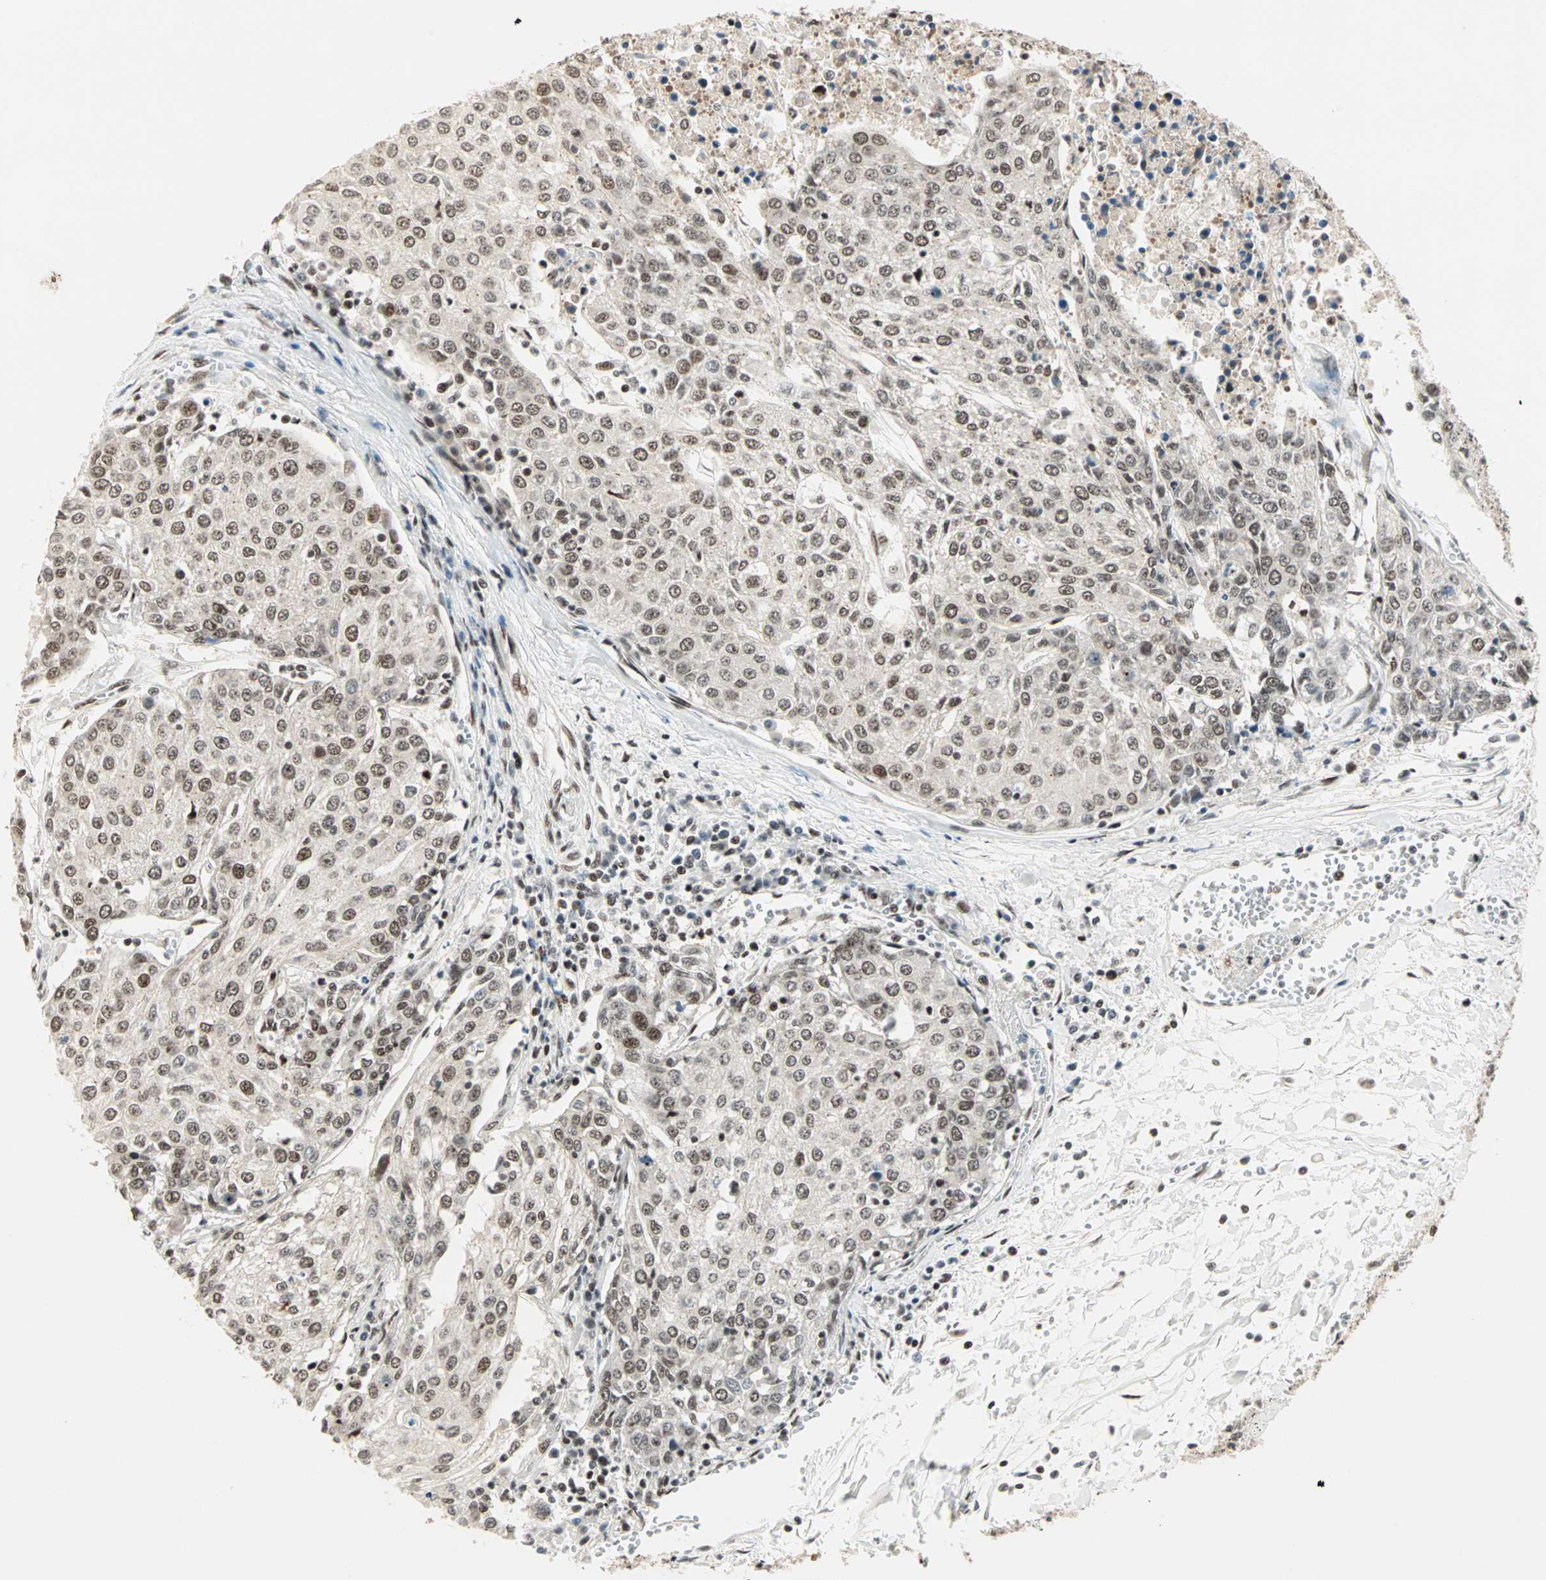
{"staining": {"intensity": "moderate", "quantity": ">75%", "location": "nuclear"}, "tissue": "urothelial cancer", "cell_type": "Tumor cells", "image_type": "cancer", "snomed": [{"axis": "morphology", "description": "Urothelial carcinoma, High grade"}, {"axis": "topography", "description": "Urinary bladder"}], "caption": "Human urothelial cancer stained with a protein marker exhibits moderate staining in tumor cells.", "gene": "BLM", "patient": {"sex": "female", "age": 85}}